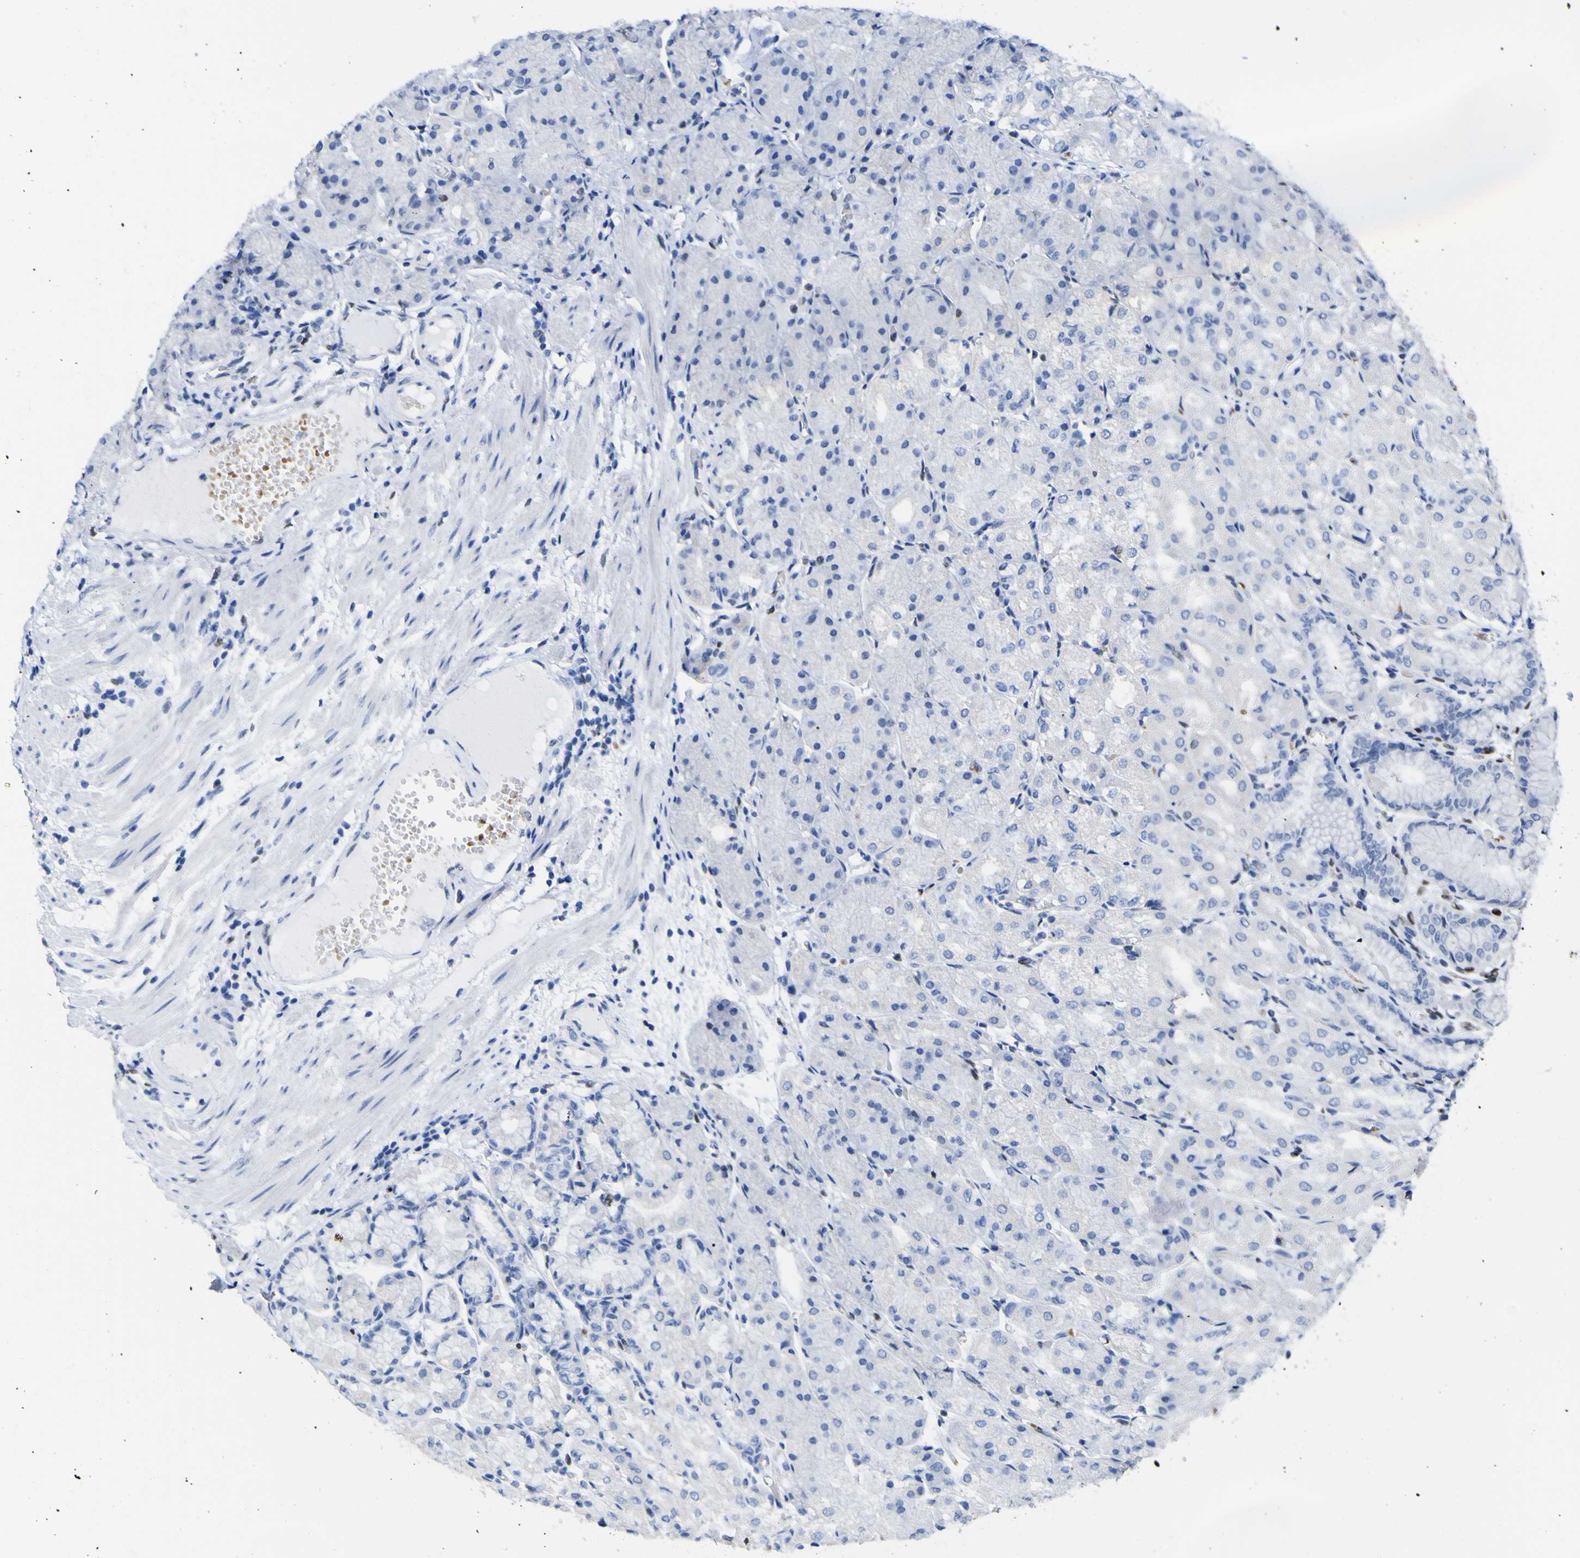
{"staining": {"intensity": "negative", "quantity": "none", "location": "none"}, "tissue": "stomach", "cell_type": "Glandular cells", "image_type": "normal", "snomed": [{"axis": "morphology", "description": "Normal tissue, NOS"}, {"axis": "topography", "description": "Stomach, upper"}], "caption": "IHC of normal stomach shows no staining in glandular cells. (DAB (3,3'-diaminobenzidine) IHC visualized using brightfield microscopy, high magnification).", "gene": "DACH1", "patient": {"sex": "male", "age": 72}}